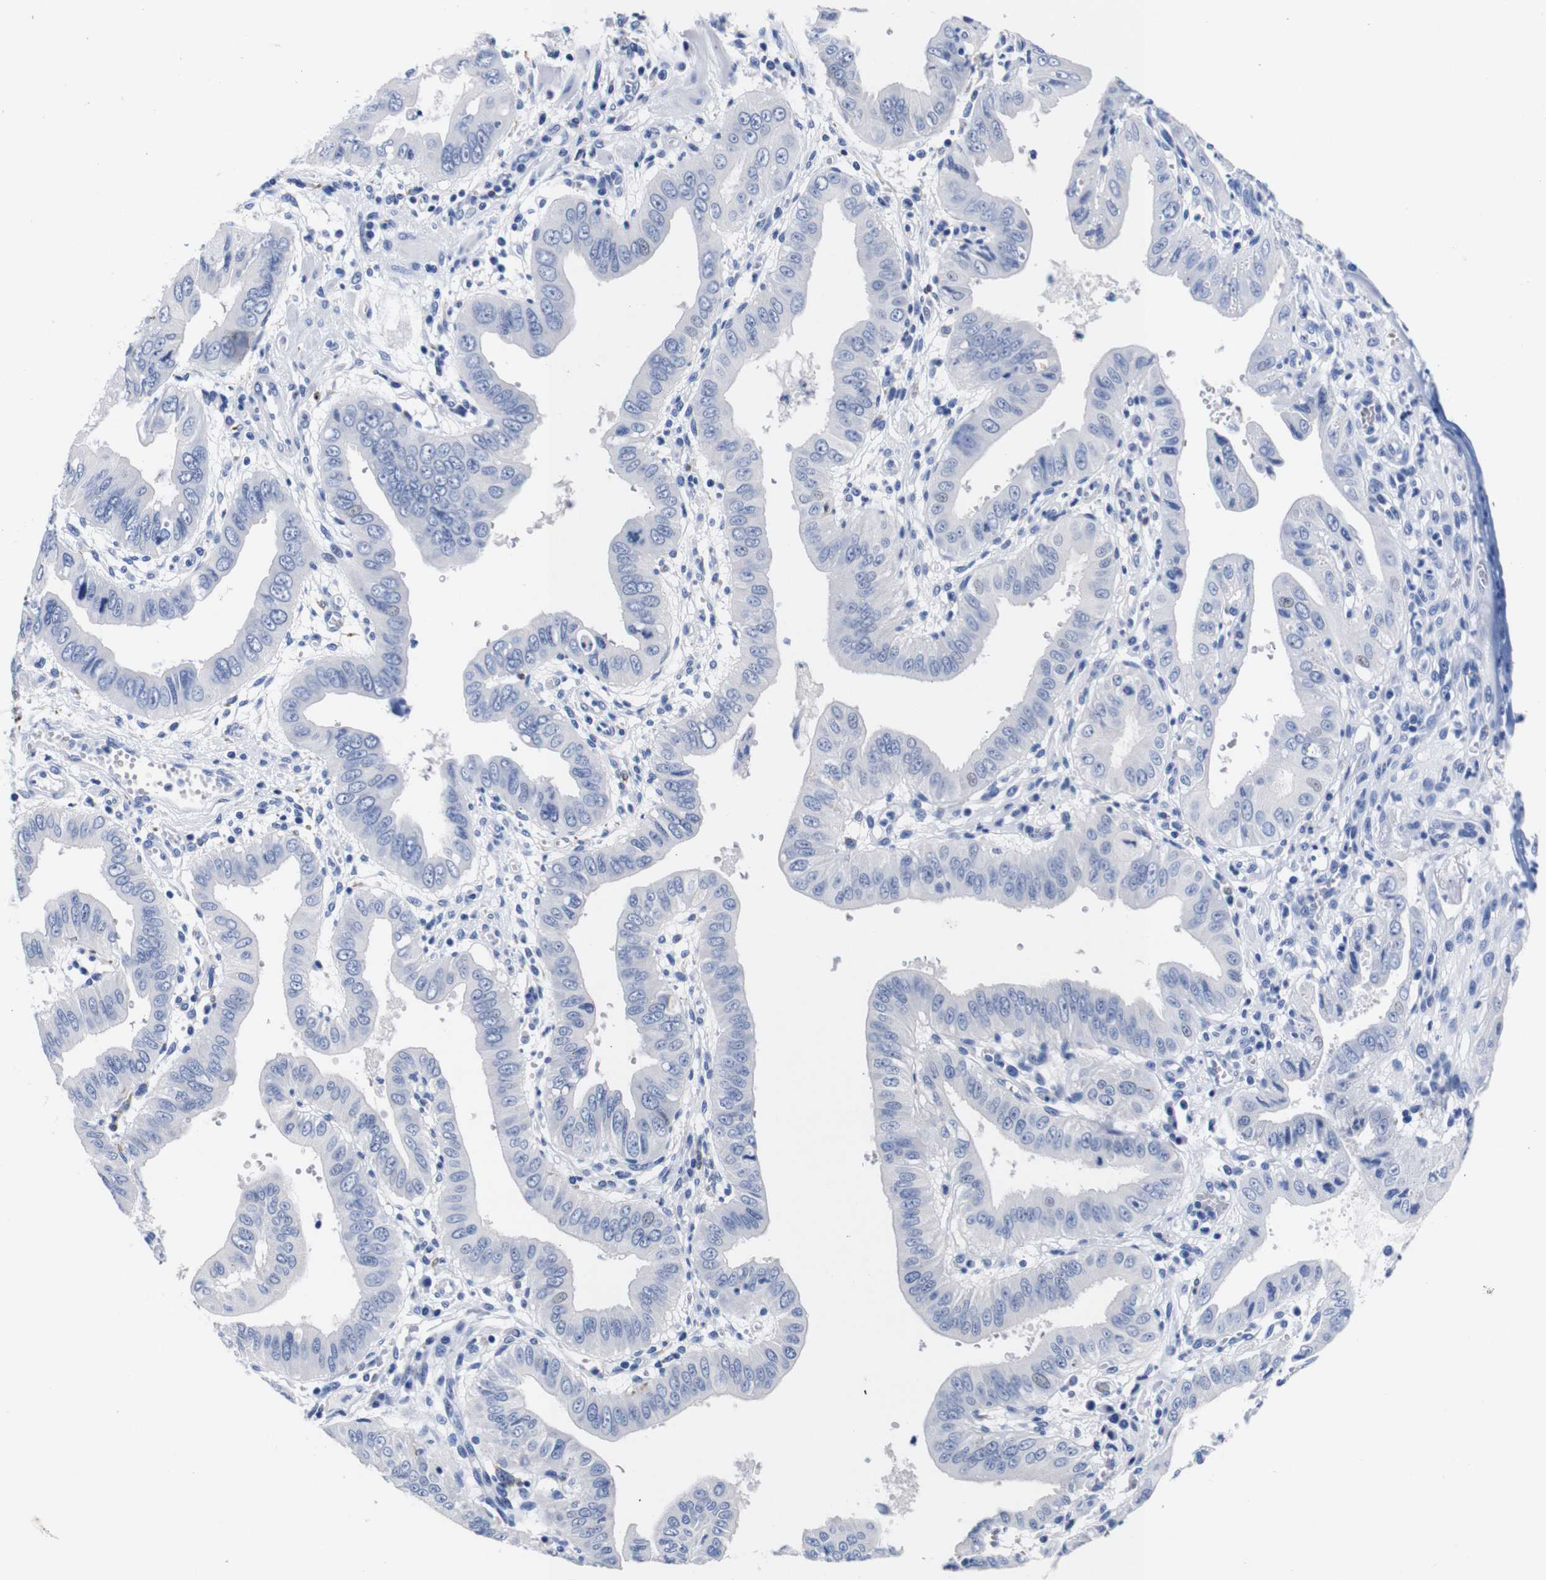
{"staining": {"intensity": "negative", "quantity": "none", "location": "none"}, "tissue": "pancreatic cancer", "cell_type": "Tumor cells", "image_type": "cancer", "snomed": [{"axis": "morphology", "description": "Normal tissue, NOS"}, {"axis": "topography", "description": "Lymph node"}], "caption": "The histopathology image shows no staining of tumor cells in pancreatic cancer. (DAB IHC visualized using brightfield microscopy, high magnification).", "gene": "HLA-DMB", "patient": {"sex": "male", "age": 50}}